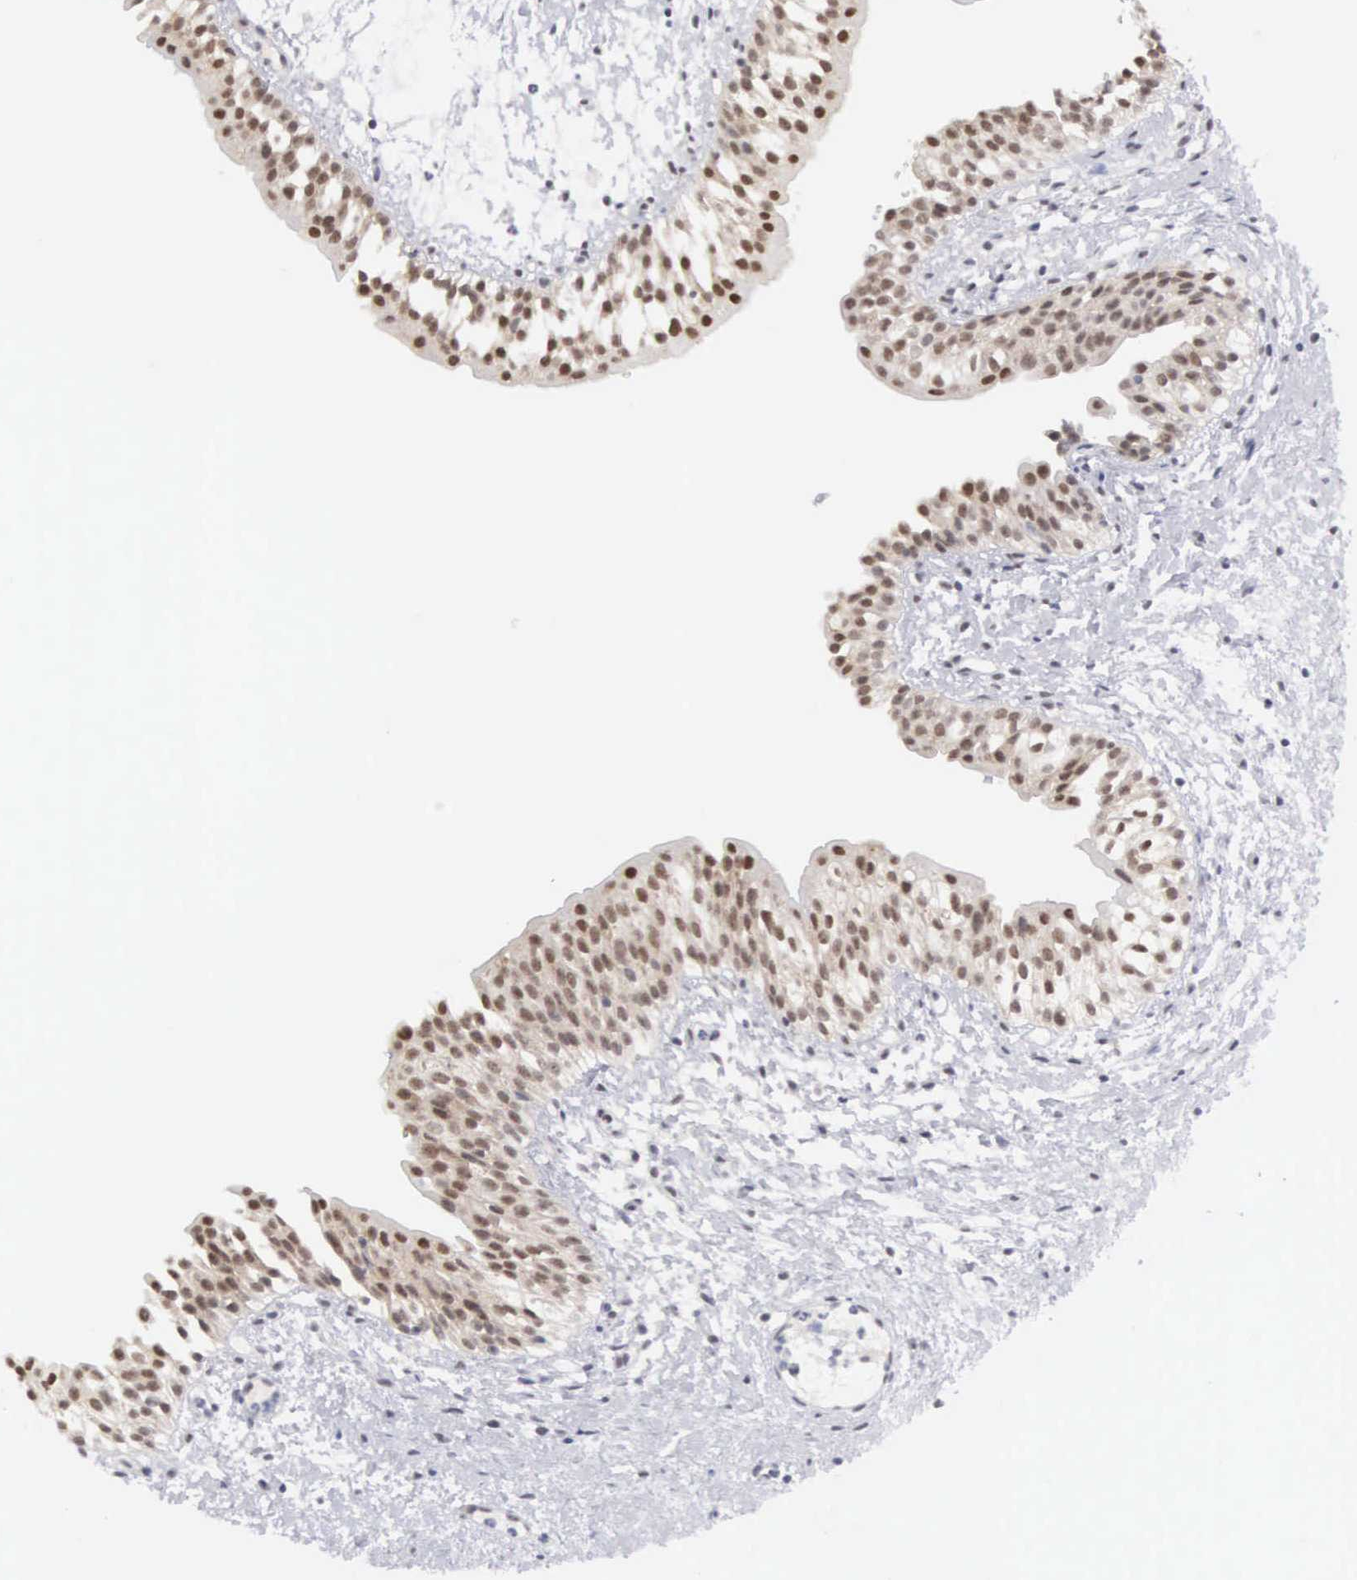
{"staining": {"intensity": "strong", "quantity": ">75%", "location": "nuclear"}, "tissue": "urinary bladder", "cell_type": "Urothelial cells", "image_type": "normal", "snomed": [{"axis": "morphology", "description": "Normal tissue, NOS"}, {"axis": "topography", "description": "Urinary bladder"}], "caption": "Strong nuclear positivity is seen in approximately >75% of urothelial cells in normal urinary bladder.", "gene": "MNAT1", "patient": {"sex": "male", "age": 48}}